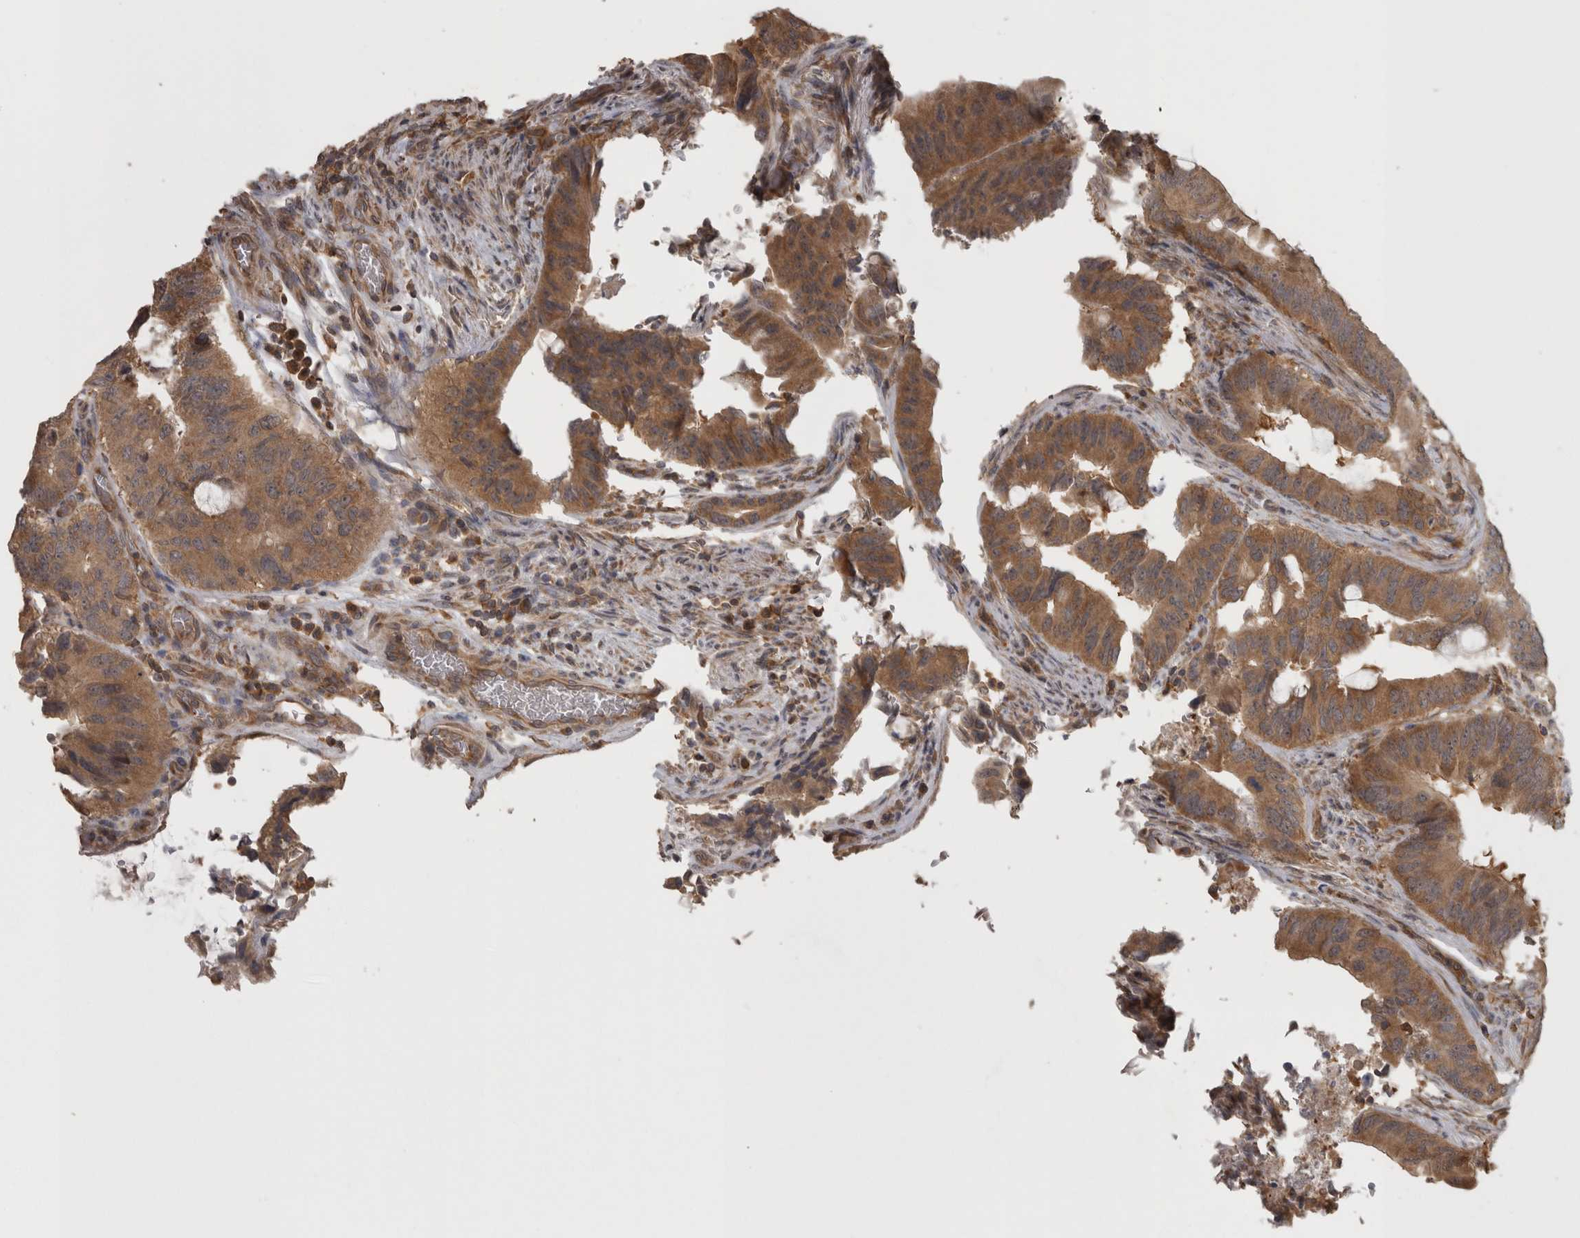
{"staining": {"intensity": "moderate", "quantity": ">75%", "location": "cytoplasmic/membranous"}, "tissue": "colorectal cancer", "cell_type": "Tumor cells", "image_type": "cancer", "snomed": [{"axis": "morphology", "description": "Adenocarcinoma, NOS"}, {"axis": "topography", "description": "Colon"}], "caption": "The micrograph displays immunohistochemical staining of colorectal cancer. There is moderate cytoplasmic/membranous positivity is identified in approximately >75% of tumor cells.", "gene": "MICU3", "patient": {"sex": "male", "age": 71}}